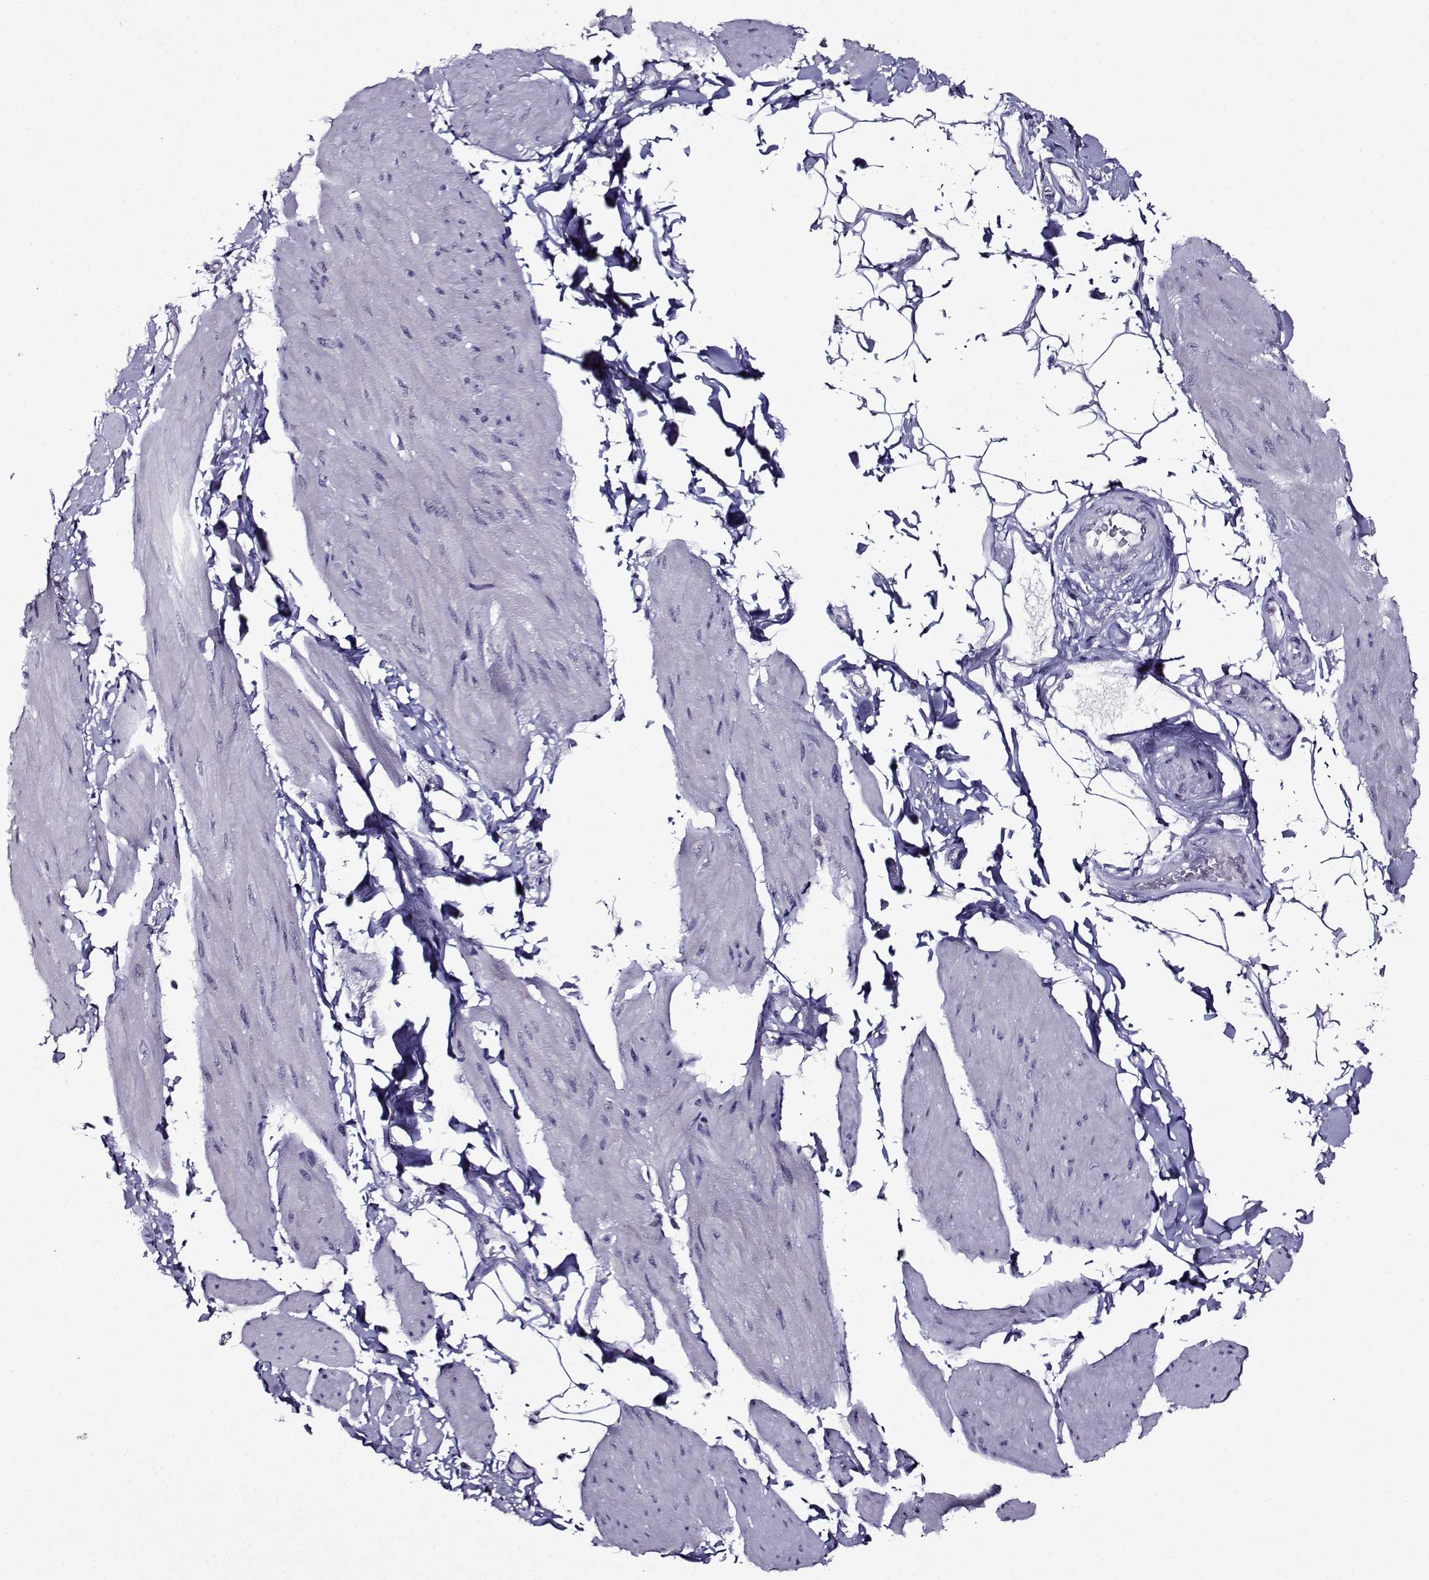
{"staining": {"intensity": "negative", "quantity": "none", "location": "none"}, "tissue": "smooth muscle", "cell_type": "Smooth muscle cells", "image_type": "normal", "snomed": [{"axis": "morphology", "description": "Normal tissue, NOS"}, {"axis": "topography", "description": "Adipose tissue"}, {"axis": "topography", "description": "Smooth muscle"}, {"axis": "topography", "description": "Peripheral nerve tissue"}], "caption": "DAB (3,3'-diaminobenzidine) immunohistochemical staining of unremarkable smooth muscle displays no significant positivity in smooth muscle cells.", "gene": "TMEM266", "patient": {"sex": "male", "age": 83}}